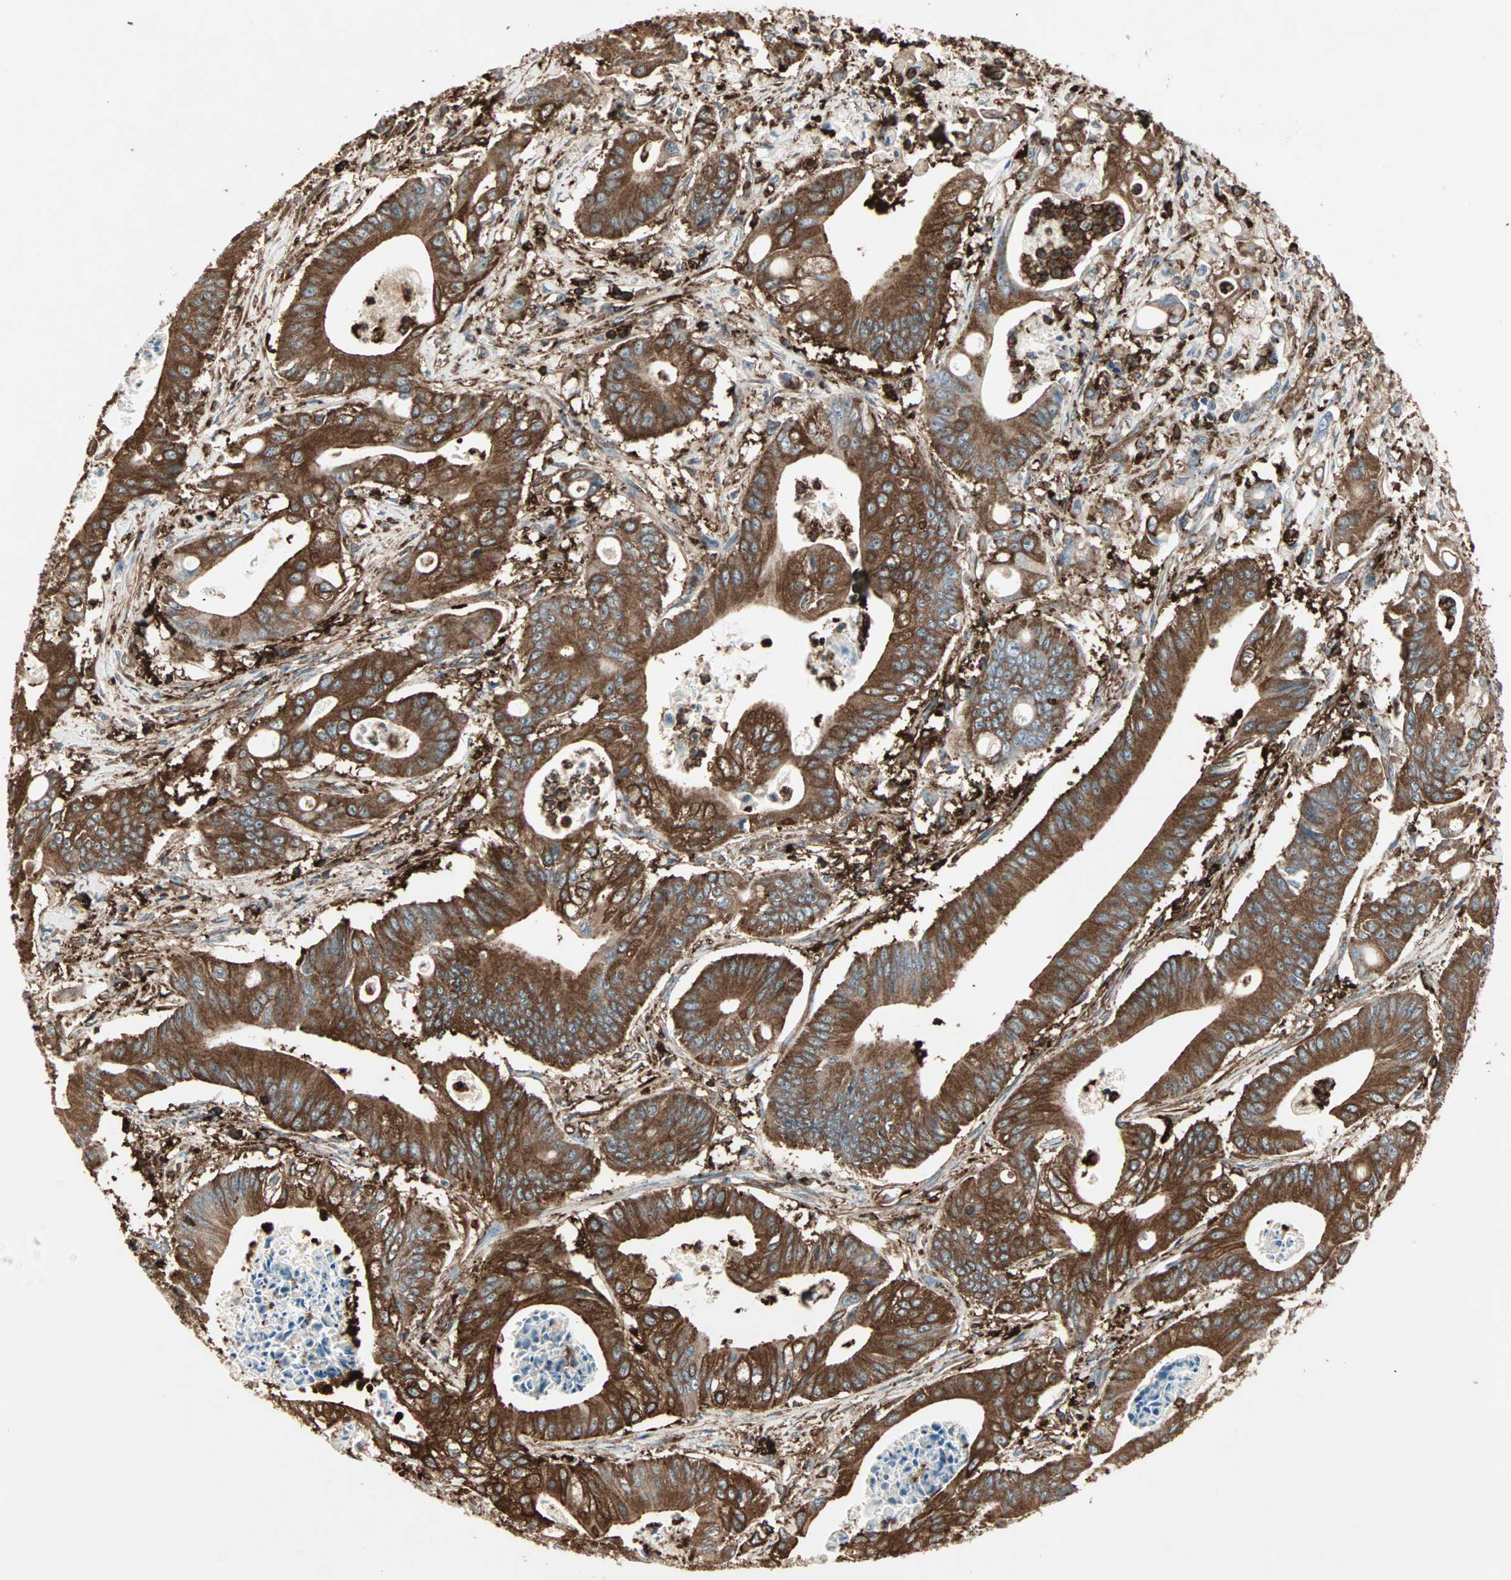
{"staining": {"intensity": "strong", "quantity": ">75%", "location": "cytoplasmic/membranous"}, "tissue": "pancreatic cancer", "cell_type": "Tumor cells", "image_type": "cancer", "snomed": [{"axis": "morphology", "description": "Normal tissue, NOS"}, {"axis": "topography", "description": "Lymph node"}], "caption": "Immunohistochemical staining of pancreatic cancer displays high levels of strong cytoplasmic/membranous positivity in approximately >75% of tumor cells.", "gene": "MMP3", "patient": {"sex": "male", "age": 62}}